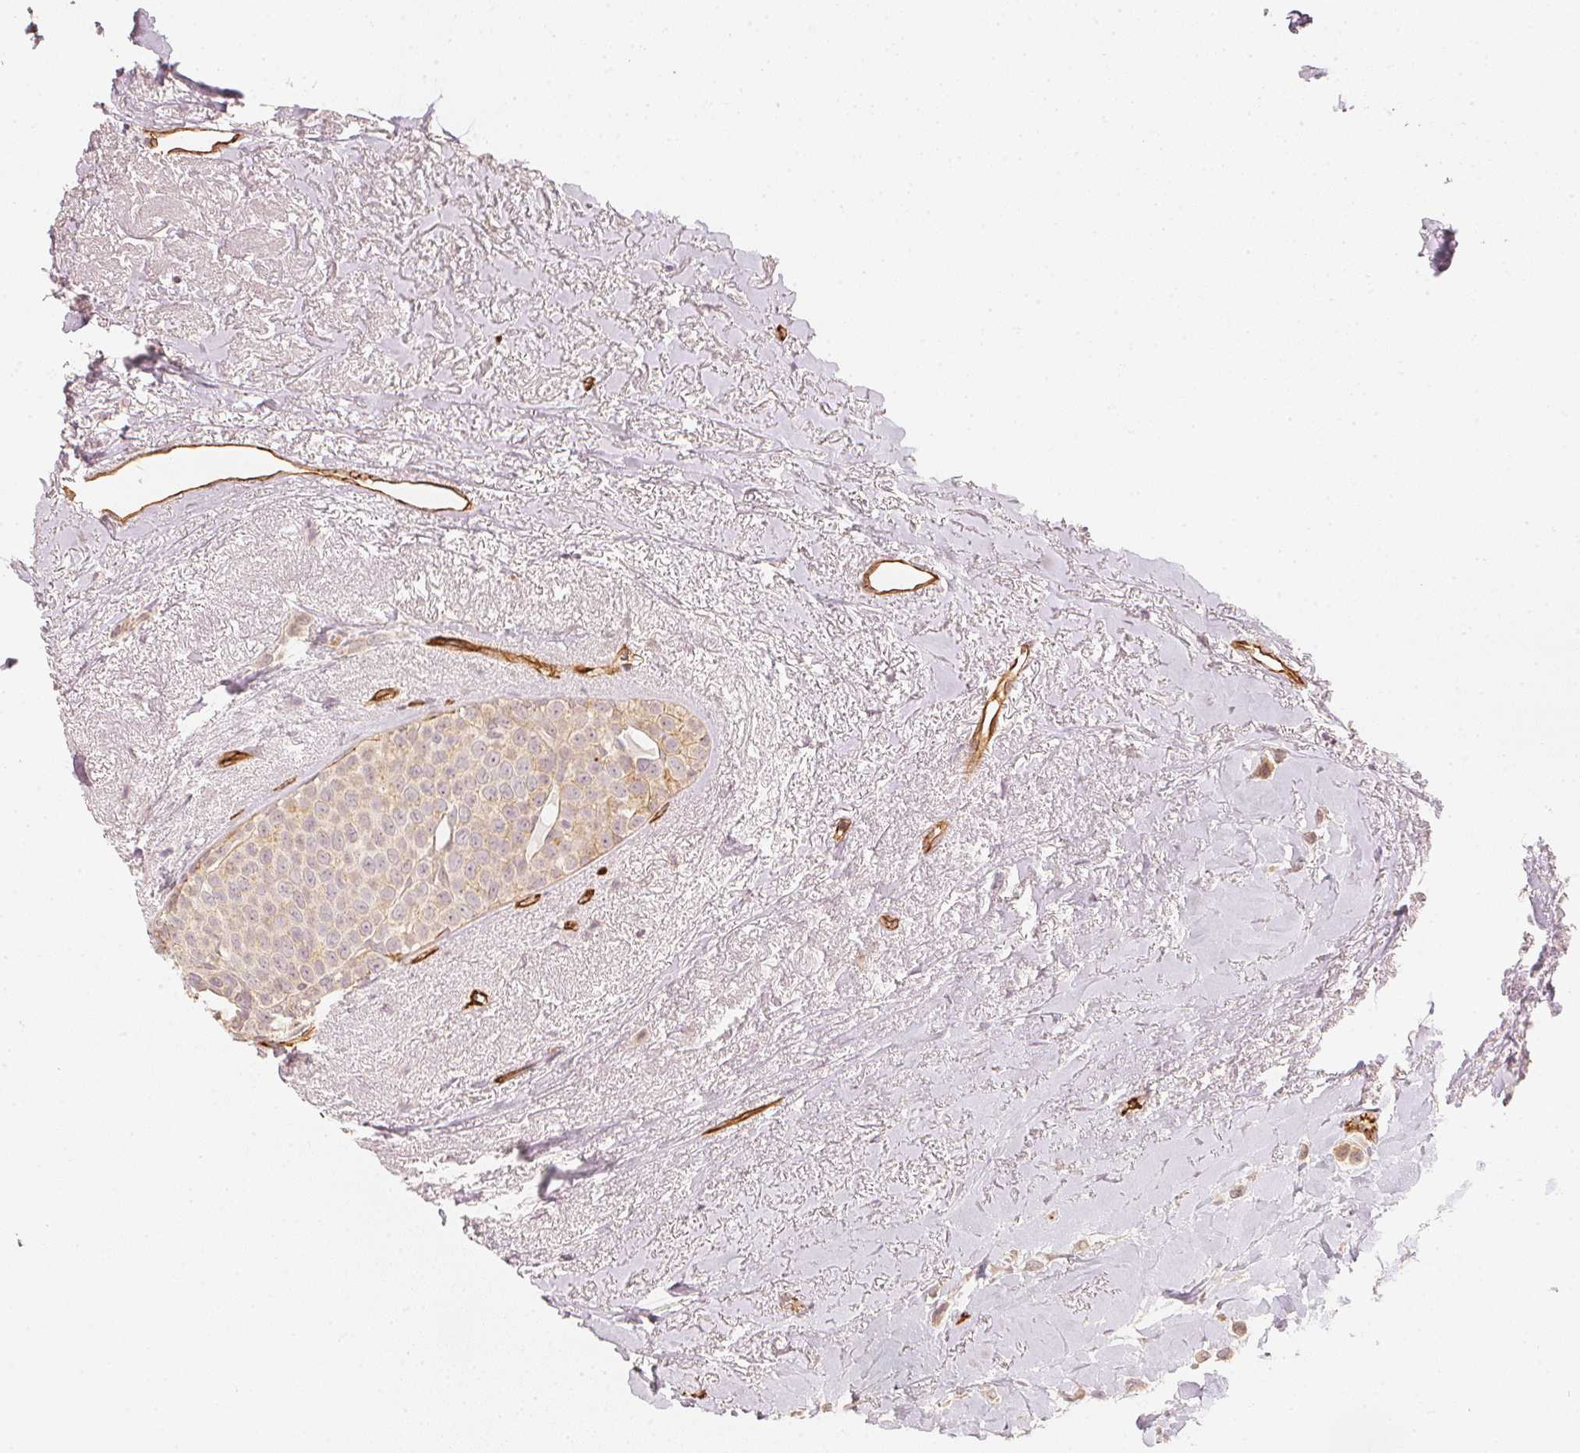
{"staining": {"intensity": "weak", "quantity": "<25%", "location": "cytoplasmic/membranous"}, "tissue": "breast cancer", "cell_type": "Tumor cells", "image_type": "cancer", "snomed": [{"axis": "morphology", "description": "Lobular carcinoma"}, {"axis": "topography", "description": "Breast"}], "caption": "Tumor cells show no significant protein staining in lobular carcinoma (breast).", "gene": "CIB1", "patient": {"sex": "female", "age": 66}}